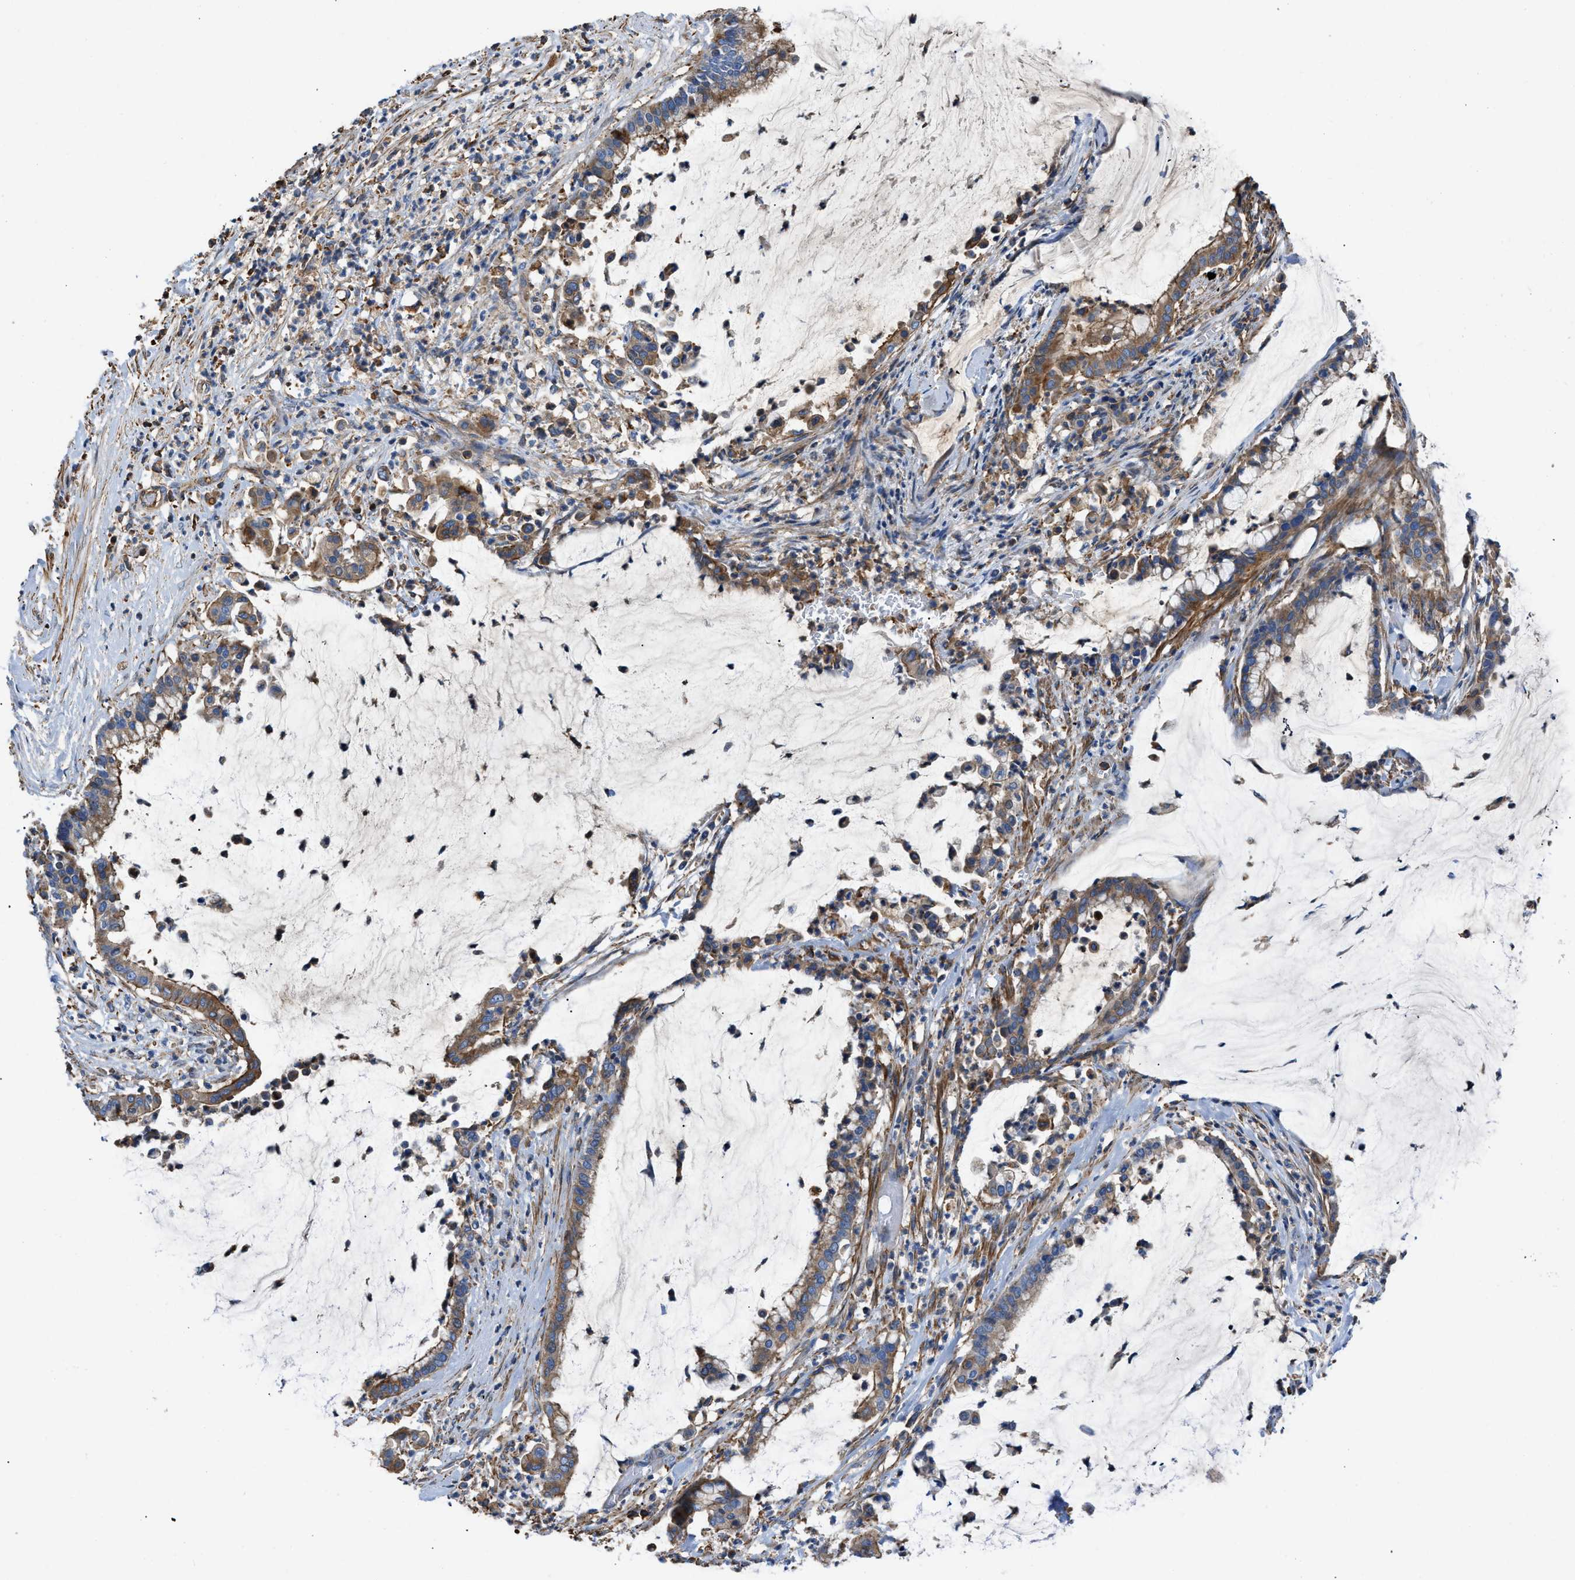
{"staining": {"intensity": "moderate", "quantity": ">75%", "location": "cytoplasmic/membranous"}, "tissue": "pancreatic cancer", "cell_type": "Tumor cells", "image_type": "cancer", "snomed": [{"axis": "morphology", "description": "Adenocarcinoma, NOS"}, {"axis": "topography", "description": "Pancreas"}], "caption": "Pancreatic adenocarcinoma was stained to show a protein in brown. There is medium levels of moderate cytoplasmic/membranous staining in about >75% of tumor cells.", "gene": "ATP6V0D1", "patient": {"sex": "male", "age": 41}}